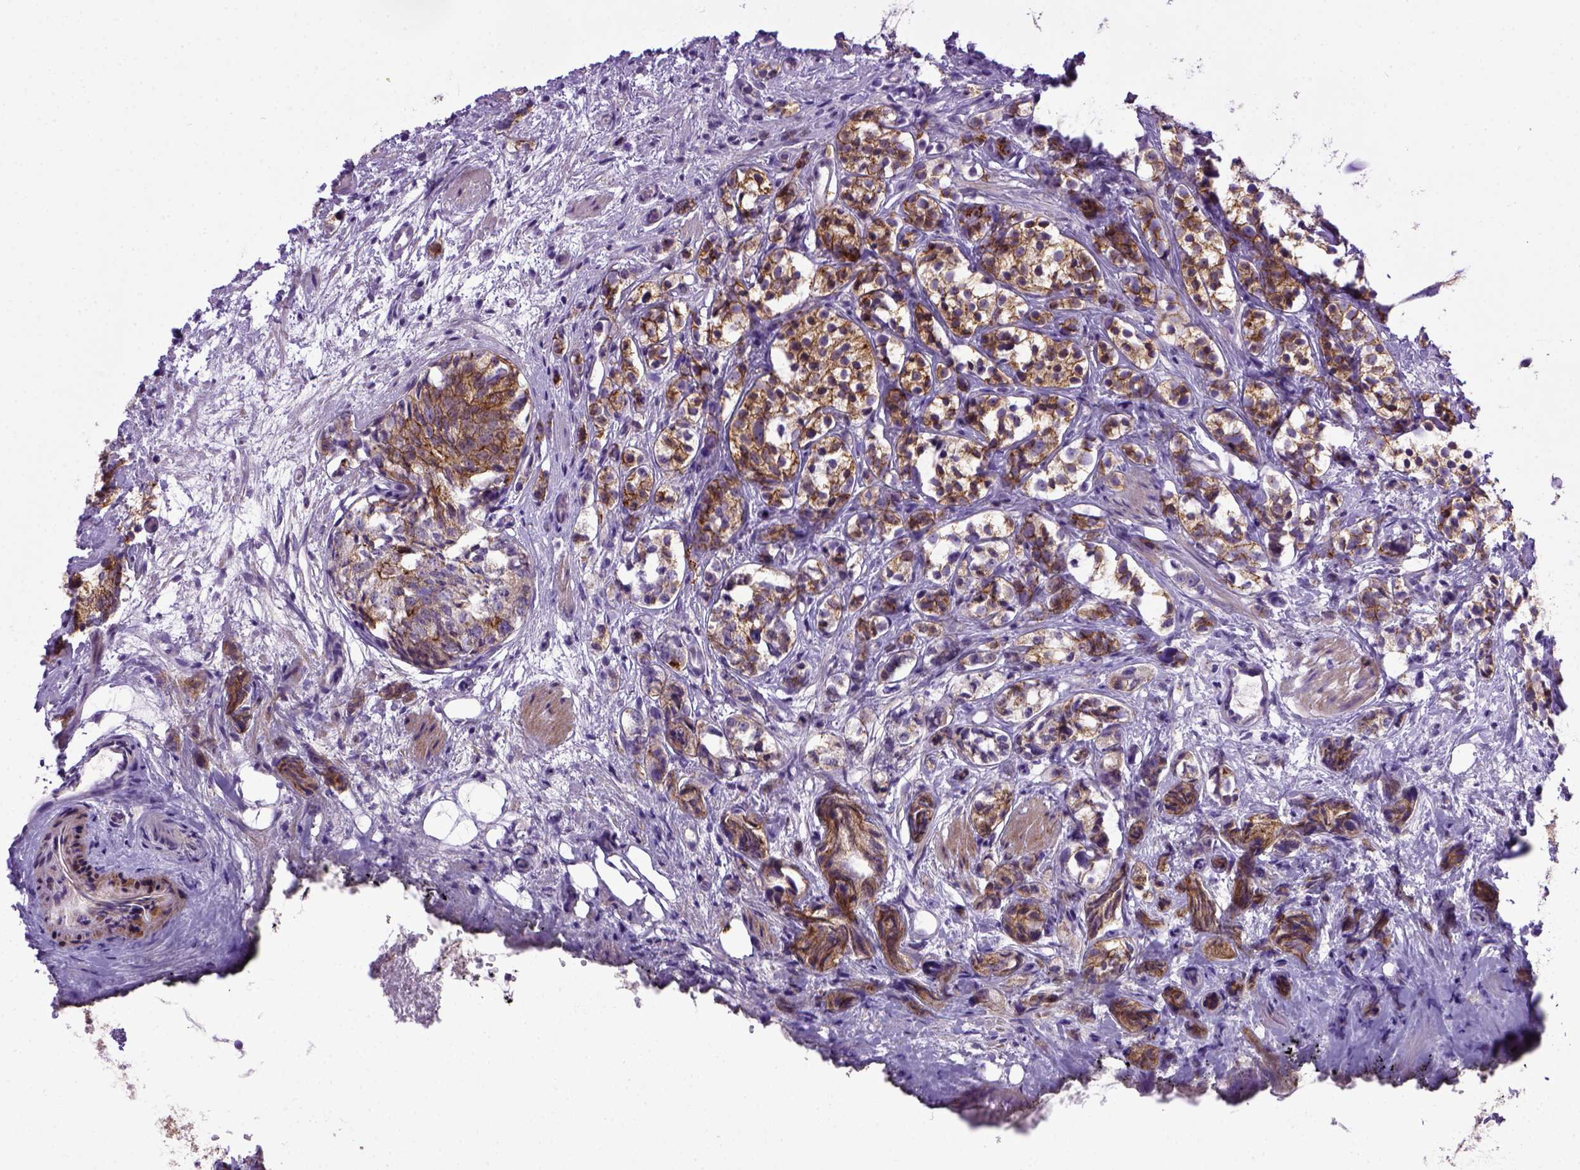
{"staining": {"intensity": "strong", "quantity": ">75%", "location": "cytoplasmic/membranous"}, "tissue": "prostate cancer", "cell_type": "Tumor cells", "image_type": "cancer", "snomed": [{"axis": "morphology", "description": "Adenocarcinoma, High grade"}, {"axis": "topography", "description": "Prostate"}], "caption": "There is high levels of strong cytoplasmic/membranous expression in tumor cells of prostate cancer, as demonstrated by immunohistochemical staining (brown color).", "gene": "CDH1", "patient": {"sex": "male", "age": 53}}